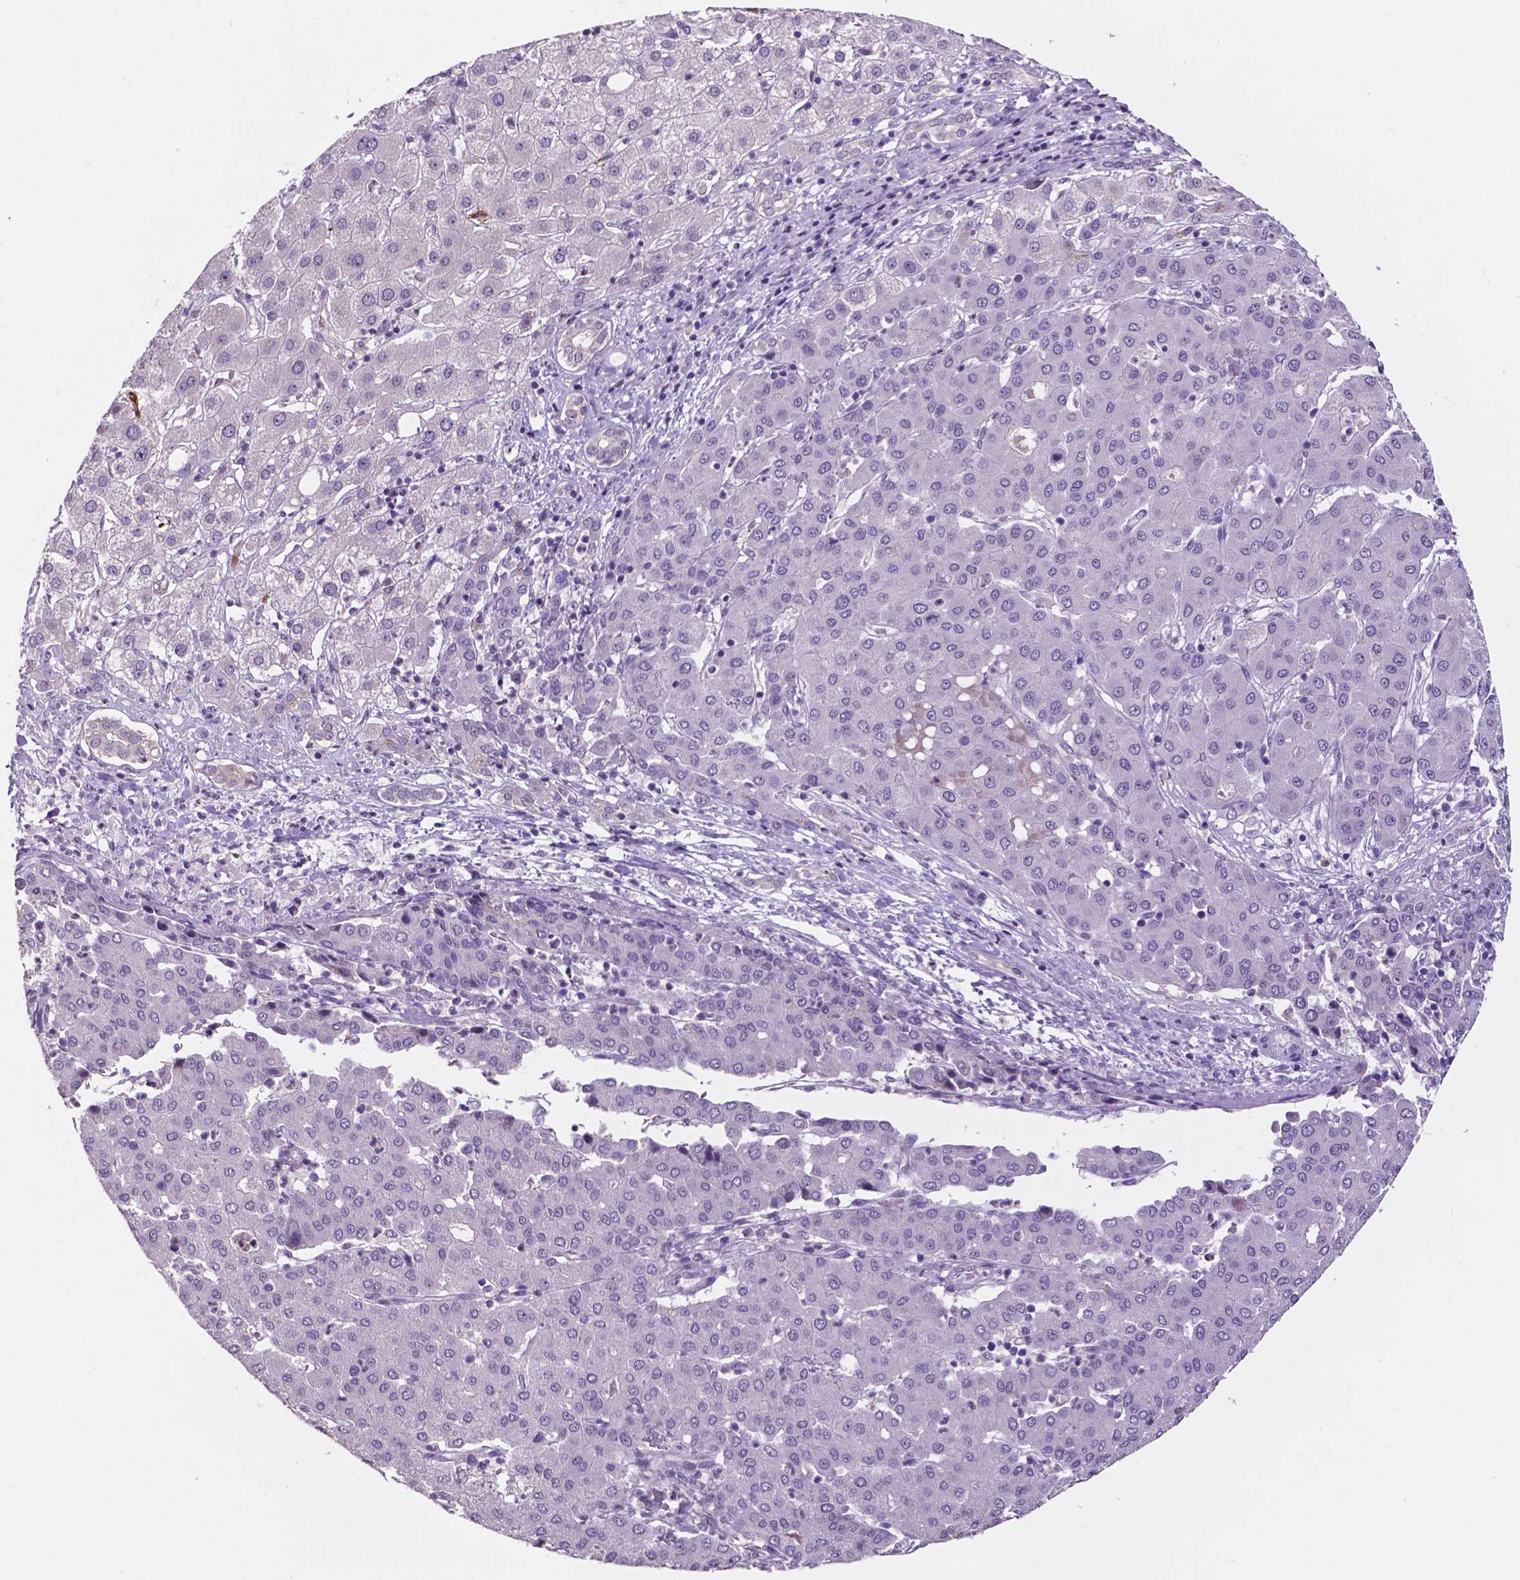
{"staining": {"intensity": "negative", "quantity": "none", "location": "none"}, "tissue": "liver cancer", "cell_type": "Tumor cells", "image_type": "cancer", "snomed": [{"axis": "morphology", "description": "Carcinoma, Hepatocellular, NOS"}, {"axis": "topography", "description": "Liver"}], "caption": "Tumor cells show no significant positivity in liver hepatocellular carcinoma.", "gene": "PLSCR1", "patient": {"sex": "male", "age": 65}}